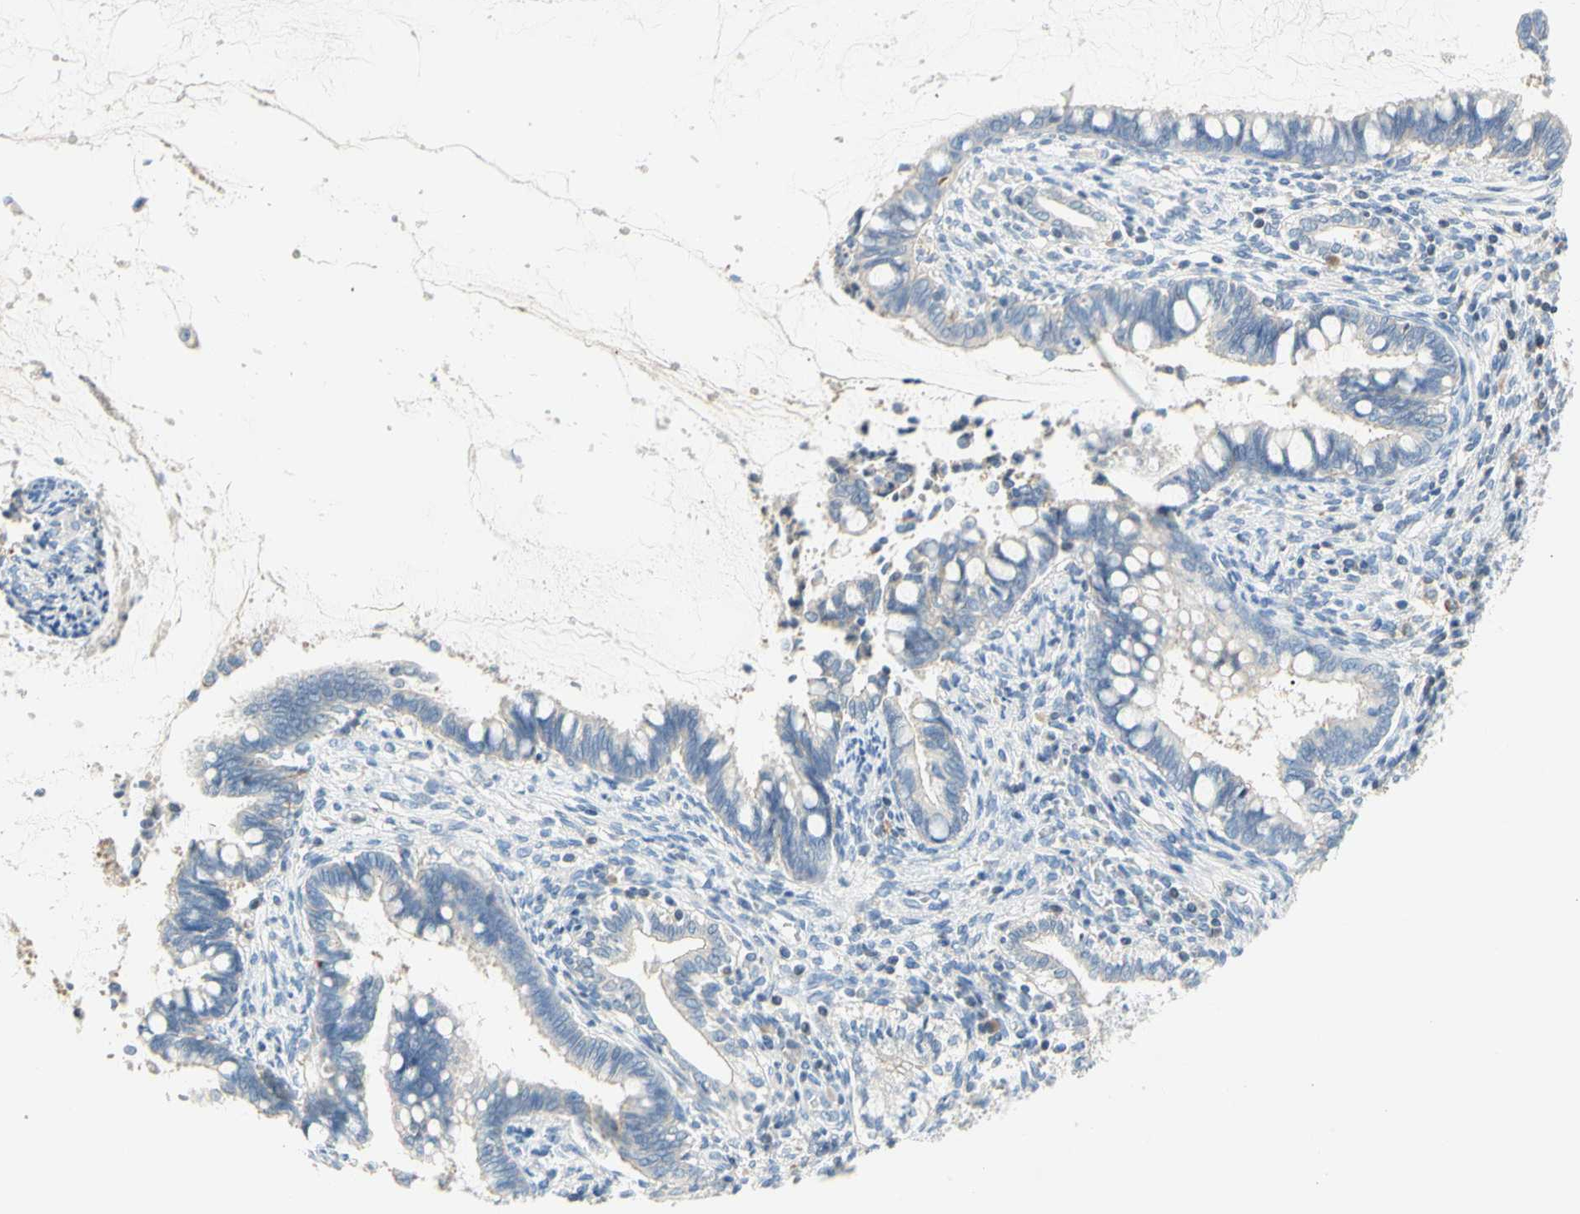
{"staining": {"intensity": "negative", "quantity": "none", "location": "none"}, "tissue": "cervical cancer", "cell_type": "Tumor cells", "image_type": "cancer", "snomed": [{"axis": "morphology", "description": "Adenocarcinoma, NOS"}, {"axis": "topography", "description": "Cervix"}], "caption": "Immunohistochemistry (IHC) micrograph of adenocarcinoma (cervical) stained for a protein (brown), which exhibits no expression in tumor cells.", "gene": "CCM2L", "patient": {"sex": "female", "age": 44}}